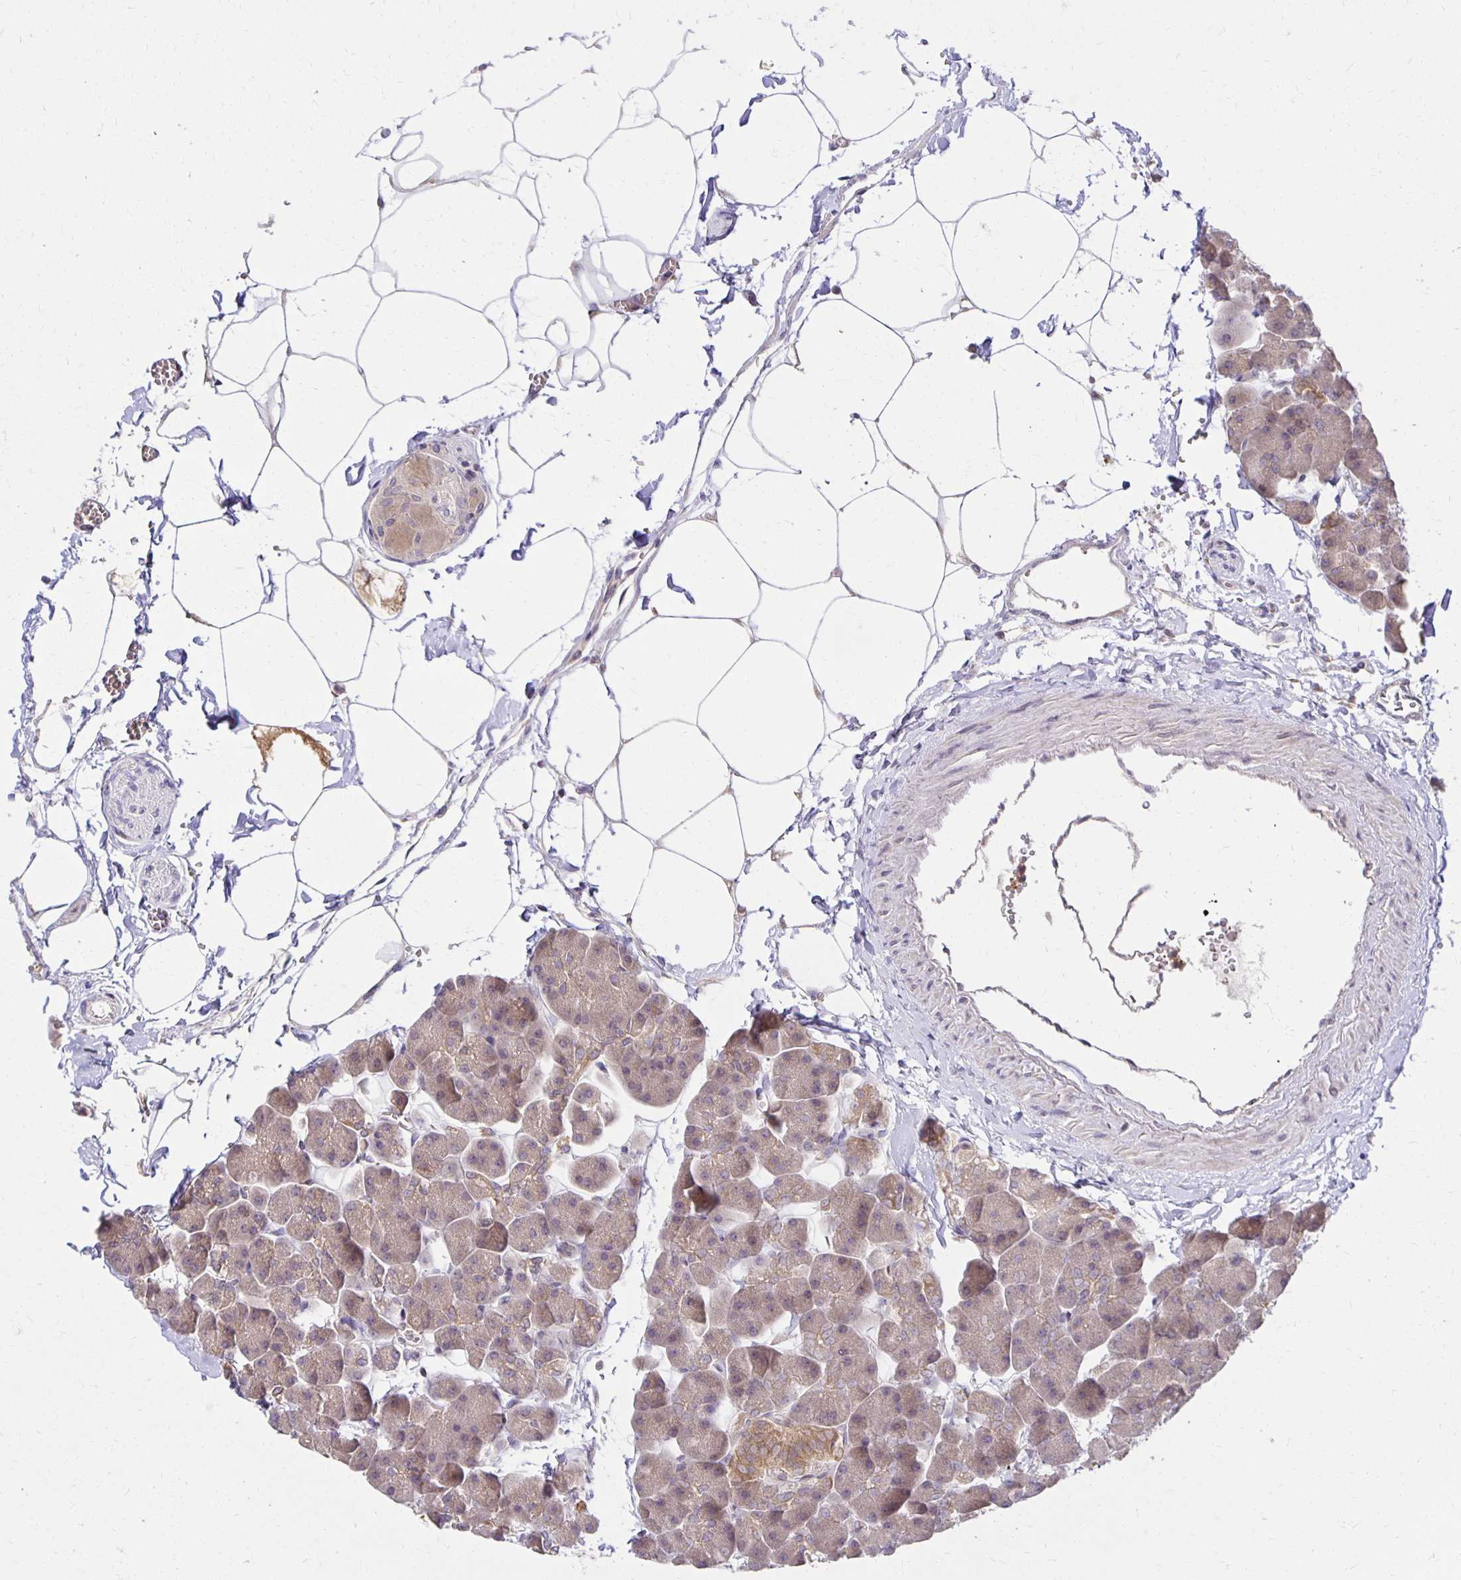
{"staining": {"intensity": "weak", "quantity": "25%-75%", "location": "cytoplasmic/membranous"}, "tissue": "pancreas", "cell_type": "Exocrine glandular cells", "image_type": "normal", "snomed": [{"axis": "morphology", "description": "Normal tissue, NOS"}, {"axis": "topography", "description": "Pancreas"}], "caption": "High-power microscopy captured an immunohistochemistry (IHC) image of normal pancreas, revealing weak cytoplasmic/membranous staining in approximately 25%-75% of exocrine glandular cells. (brown staining indicates protein expression, while blue staining denotes nuclei).", "gene": "MIEN1", "patient": {"sex": "male", "age": 35}}